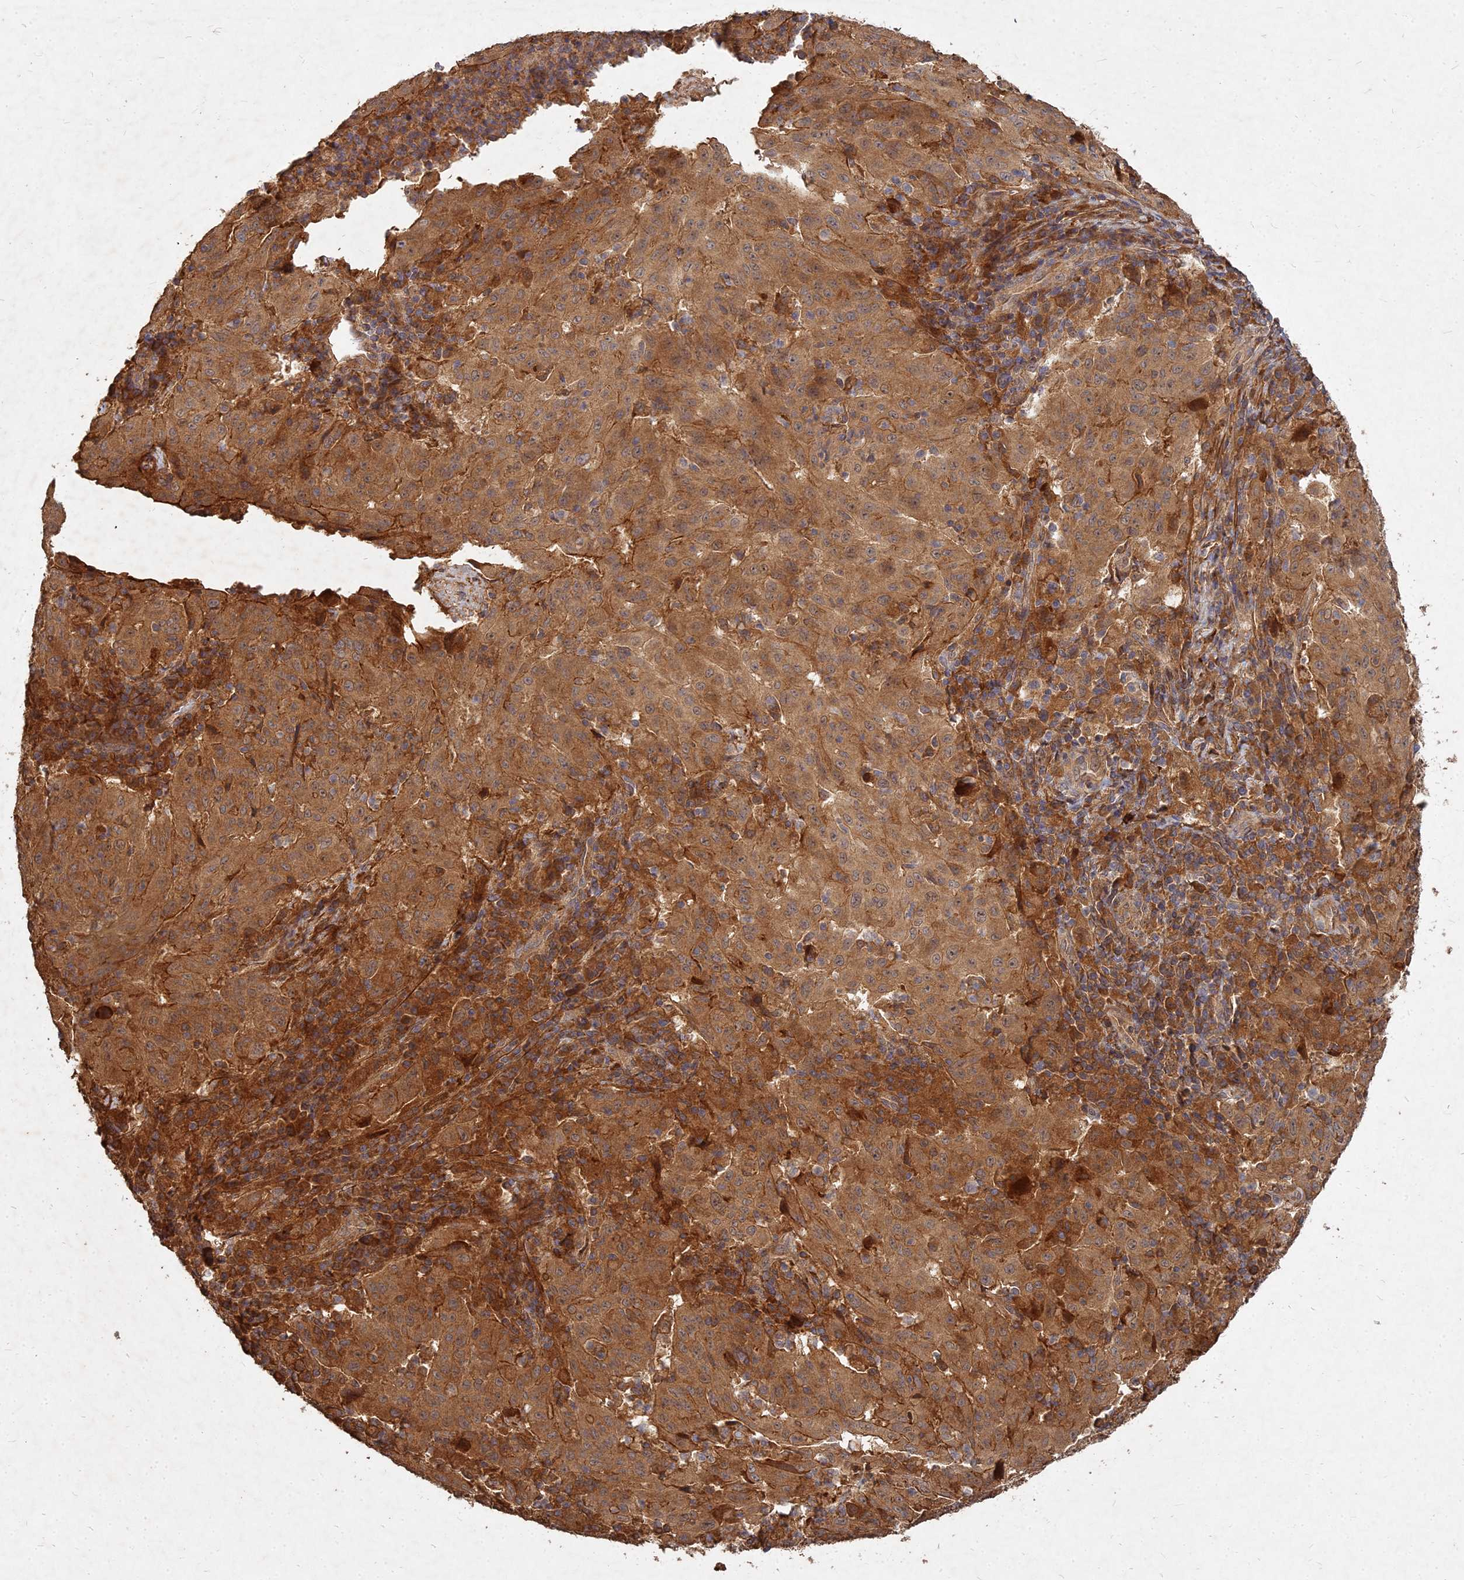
{"staining": {"intensity": "strong", "quantity": ">75%", "location": "cytoplasmic/membranous"}, "tissue": "pancreatic cancer", "cell_type": "Tumor cells", "image_type": "cancer", "snomed": [{"axis": "morphology", "description": "Adenocarcinoma, NOS"}, {"axis": "topography", "description": "Pancreas"}], "caption": "Immunohistochemical staining of human adenocarcinoma (pancreatic) reveals high levels of strong cytoplasmic/membranous expression in approximately >75% of tumor cells.", "gene": "UBE2W", "patient": {"sex": "male", "age": 63}}